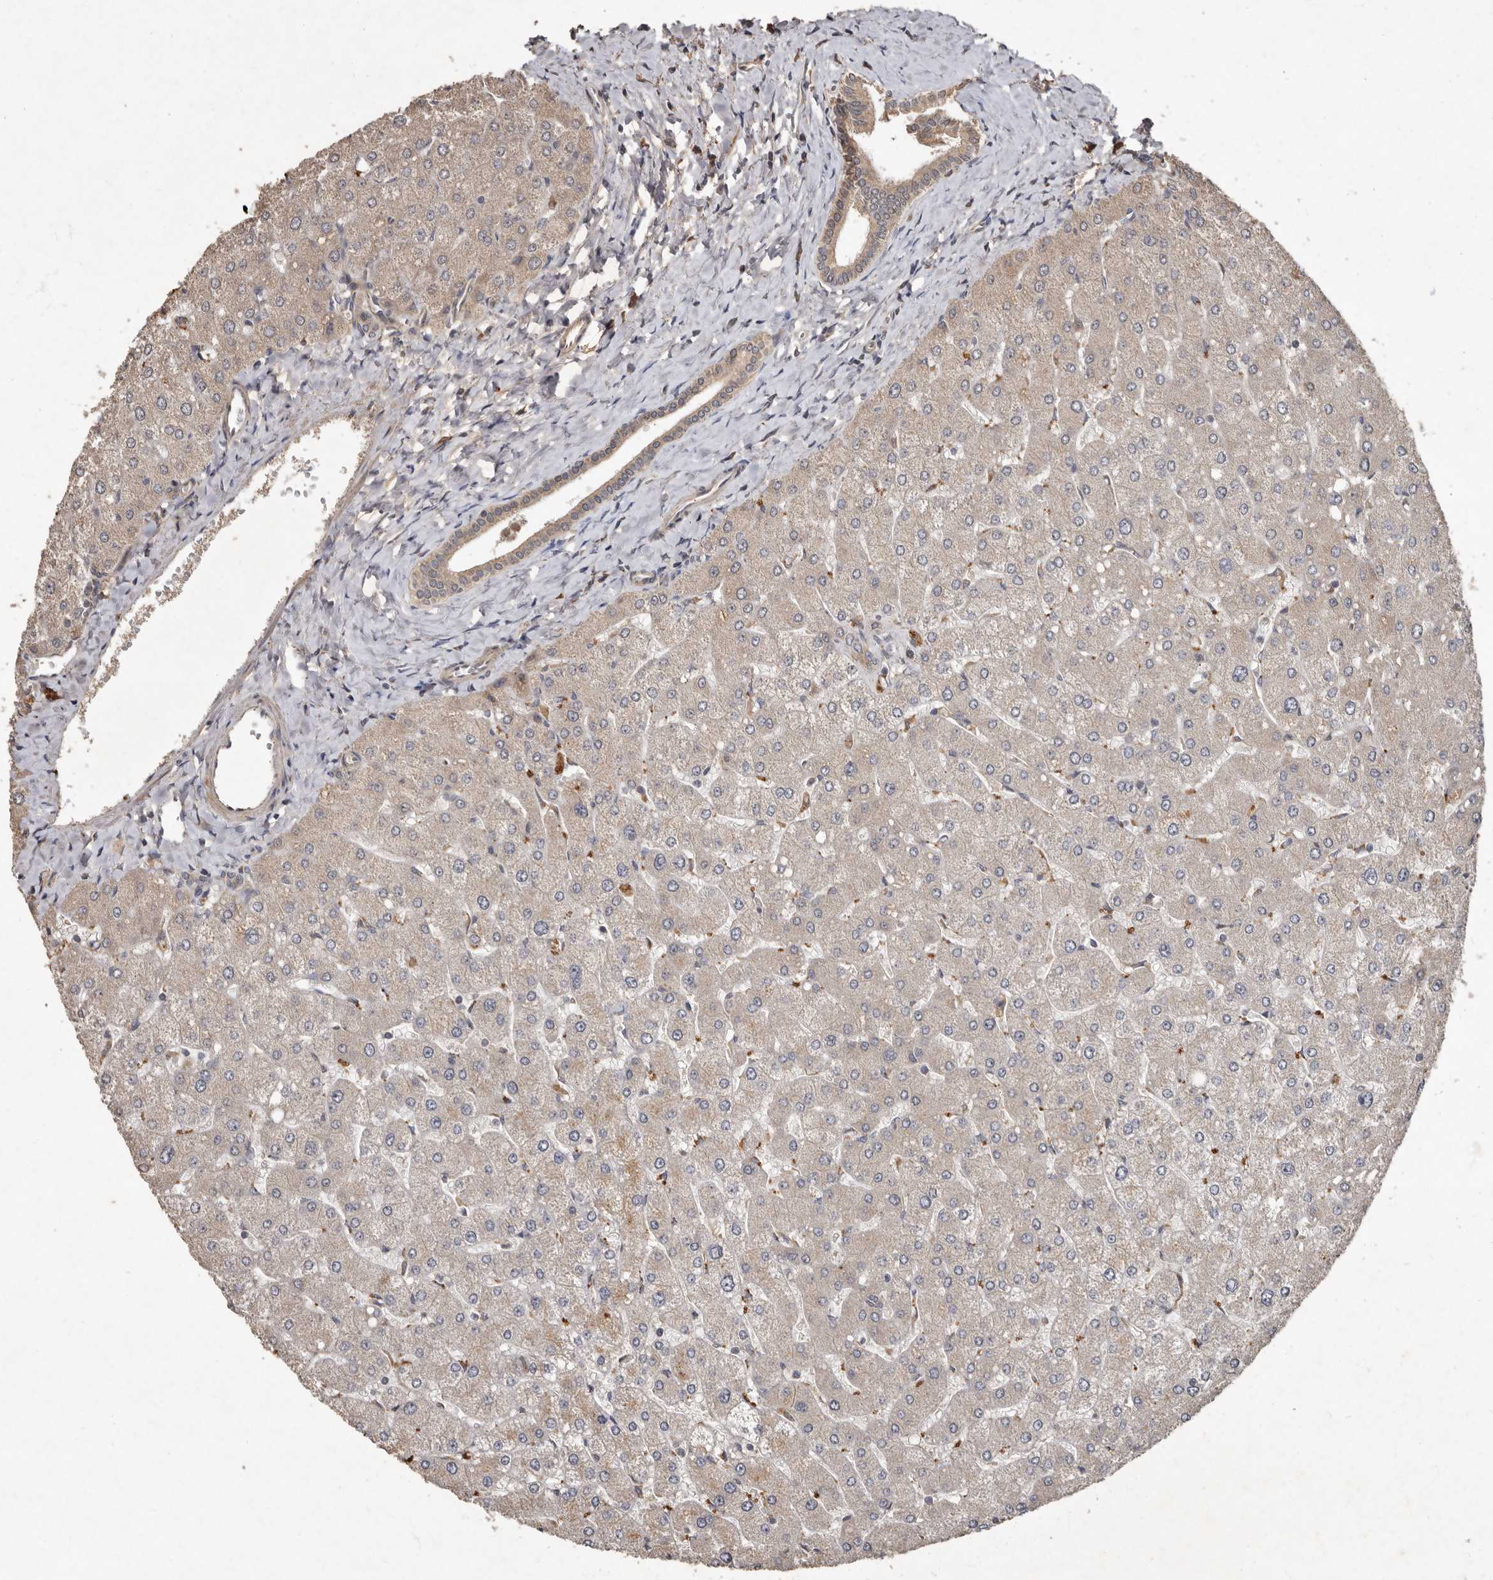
{"staining": {"intensity": "weak", "quantity": ">75%", "location": "cytoplasmic/membranous"}, "tissue": "liver", "cell_type": "Cholangiocytes", "image_type": "normal", "snomed": [{"axis": "morphology", "description": "Normal tissue, NOS"}, {"axis": "topography", "description": "Liver"}], "caption": "A brown stain highlights weak cytoplasmic/membranous positivity of a protein in cholangiocytes of benign liver. The staining is performed using DAB brown chromogen to label protein expression. The nuclei are counter-stained blue using hematoxylin.", "gene": "KIF26B", "patient": {"sex": "male", "age": 55}}